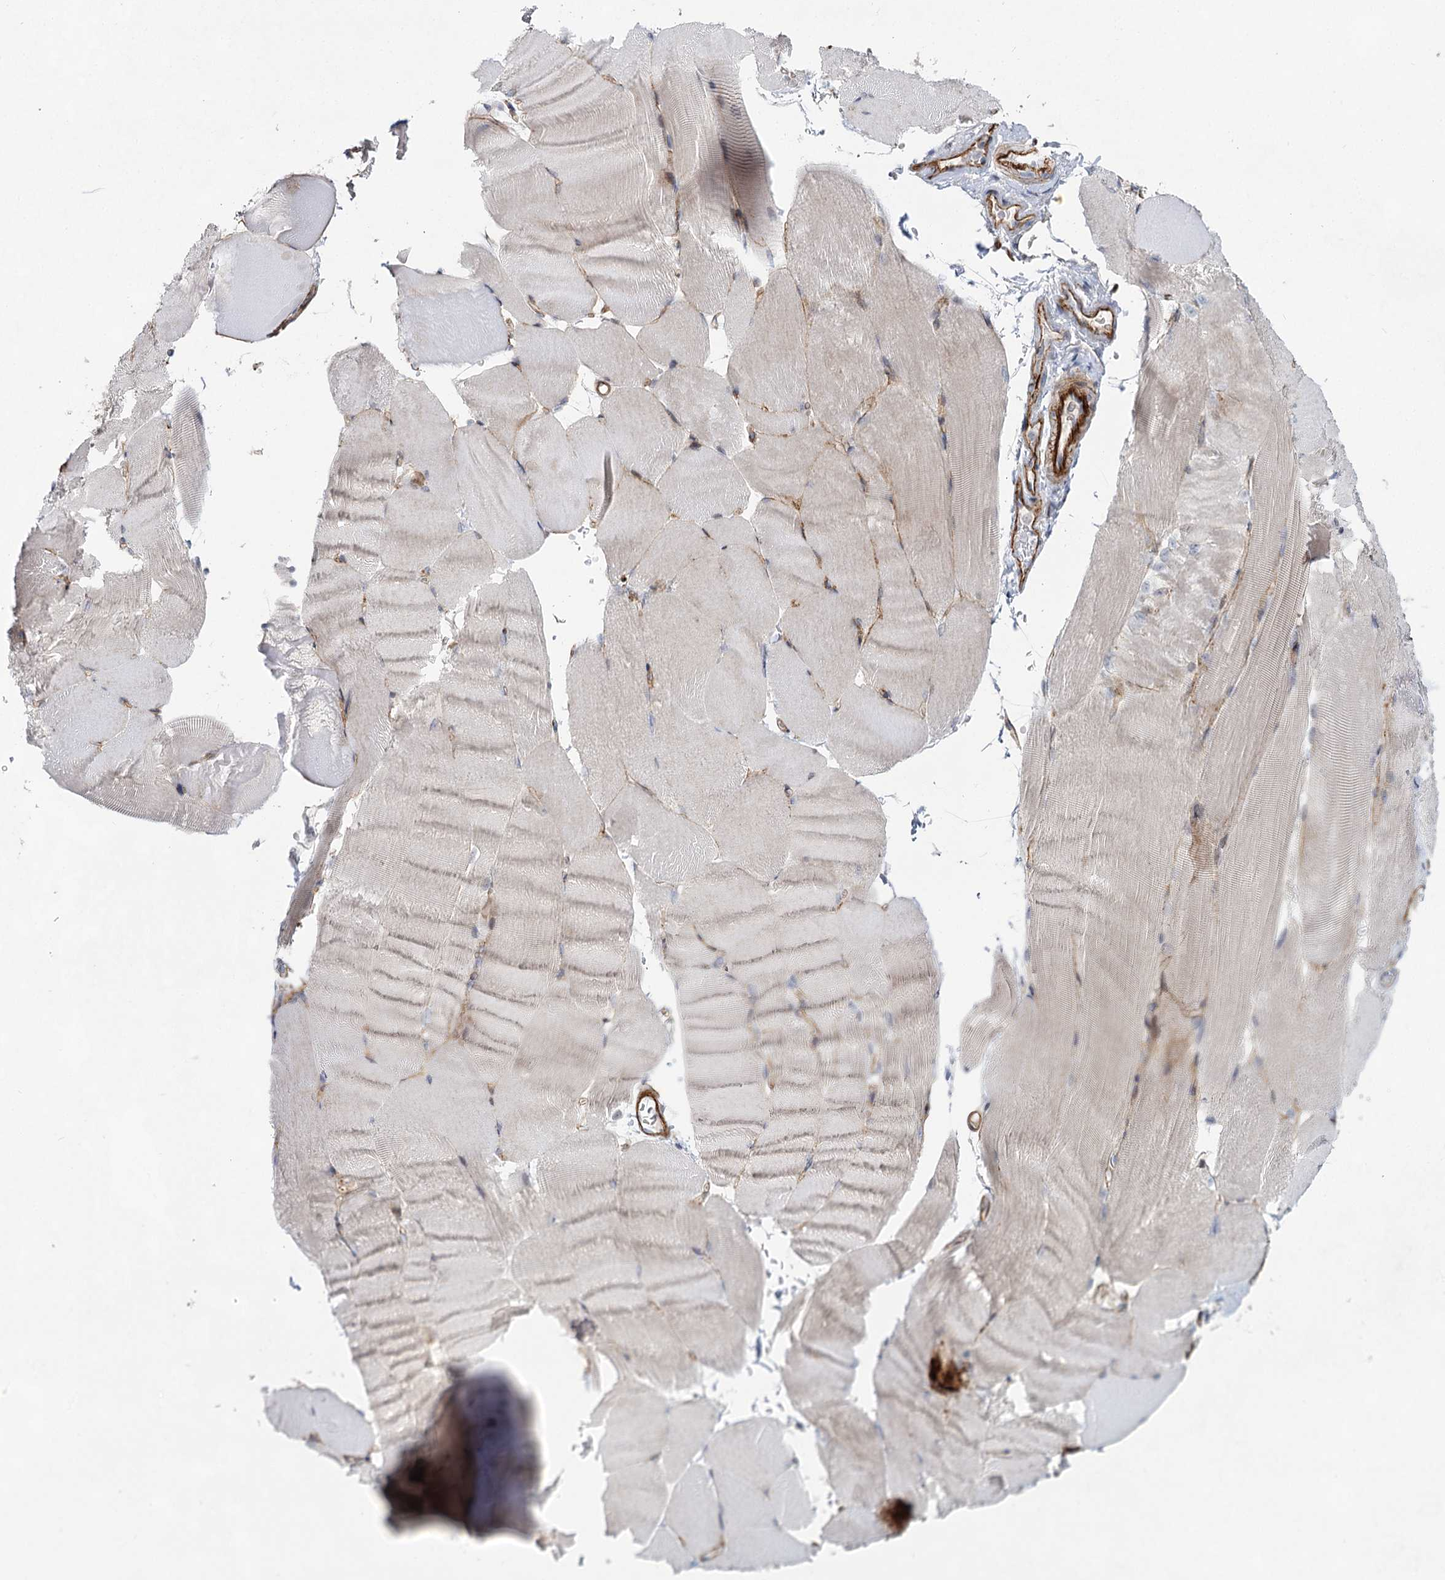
{"staining": {"intensity": "moderate", "quantity": "<25%", "location": "cytoplasmic/membranous"}, "tissue": "skeletal muscle", "cell_type": "Myocytes", "image_type": "normal", "snomed": [{"axis": "morphology", "description": "Normal tissue, NOS"}, {"axis": "topography", "description": "Skeletal muscle"}, {"axis": "topography", "description": "Parathyroid gland"}], "caption": "Immunohistochemical staining of unremarkable skeletal muscle demonstrates low levels of moderate cytoplasmic/membranous staining in about <25% of myocytes. (DAB IHC with brightfield microscopy, high magnification).", "gene": "ATL2", "patient": {"sex": "female", "age": 37}}